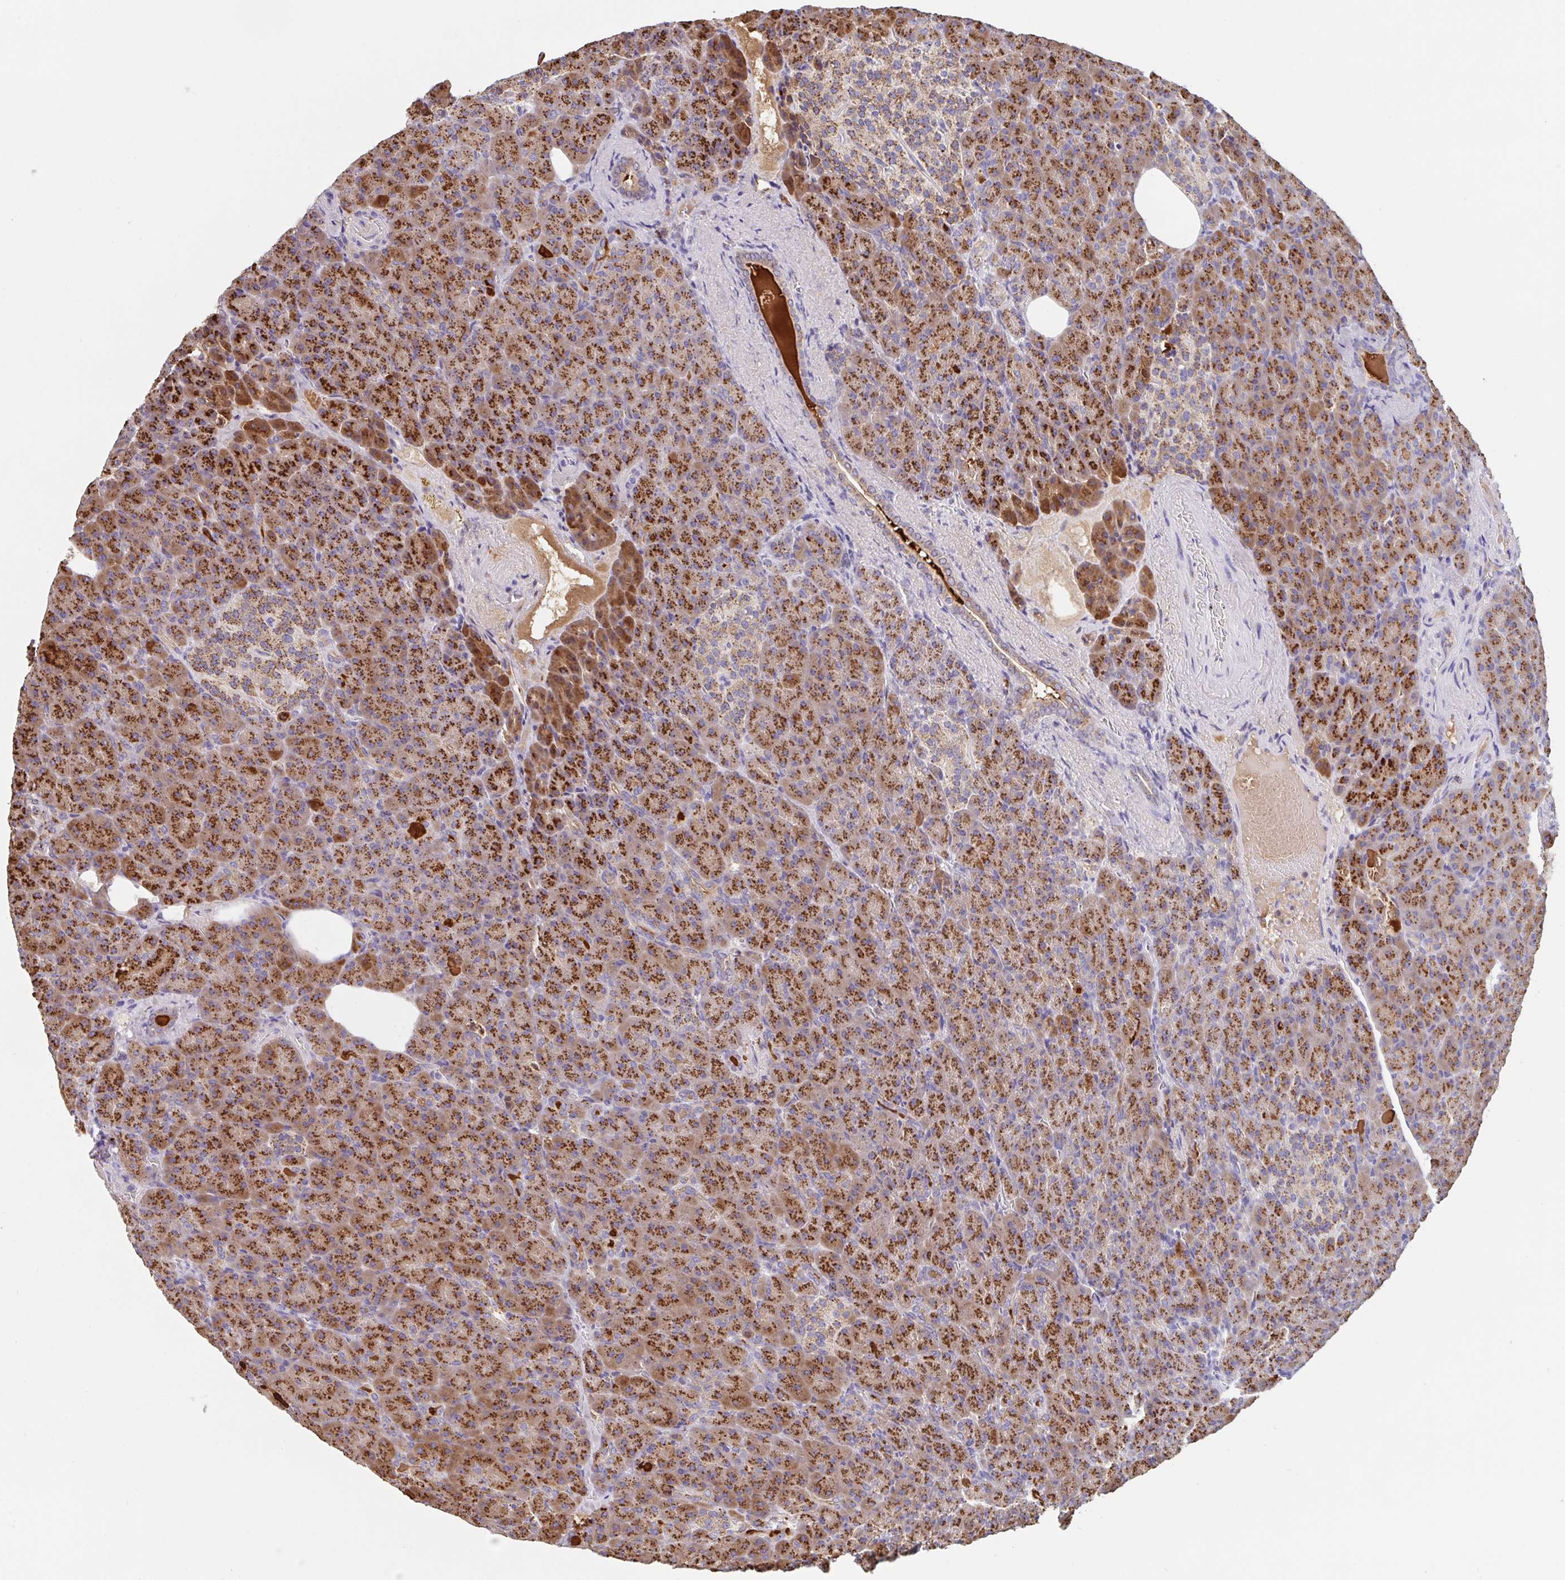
{"staining": {"intensity": "strong", "quantity": ">75%", "location": "cytoplasmic/membranous"}, "tissue": "pancreas", "cell_type": "Exocrine glandular cells", "image_type": "normal", "snomed": [{"axis": "morphology", "description": "Normal tissue, NOS"}, {"axis": "topography", "description": "Pancreas"}], "caption": "Immunohistochemical staining of normal pancreas demonstrates high levels of strong cytoplasmic/membranous positivity in about >75% of exocrine glandular cells.", "gene": "PROSER3", "patient": {"sex": "female", "age": 74}}